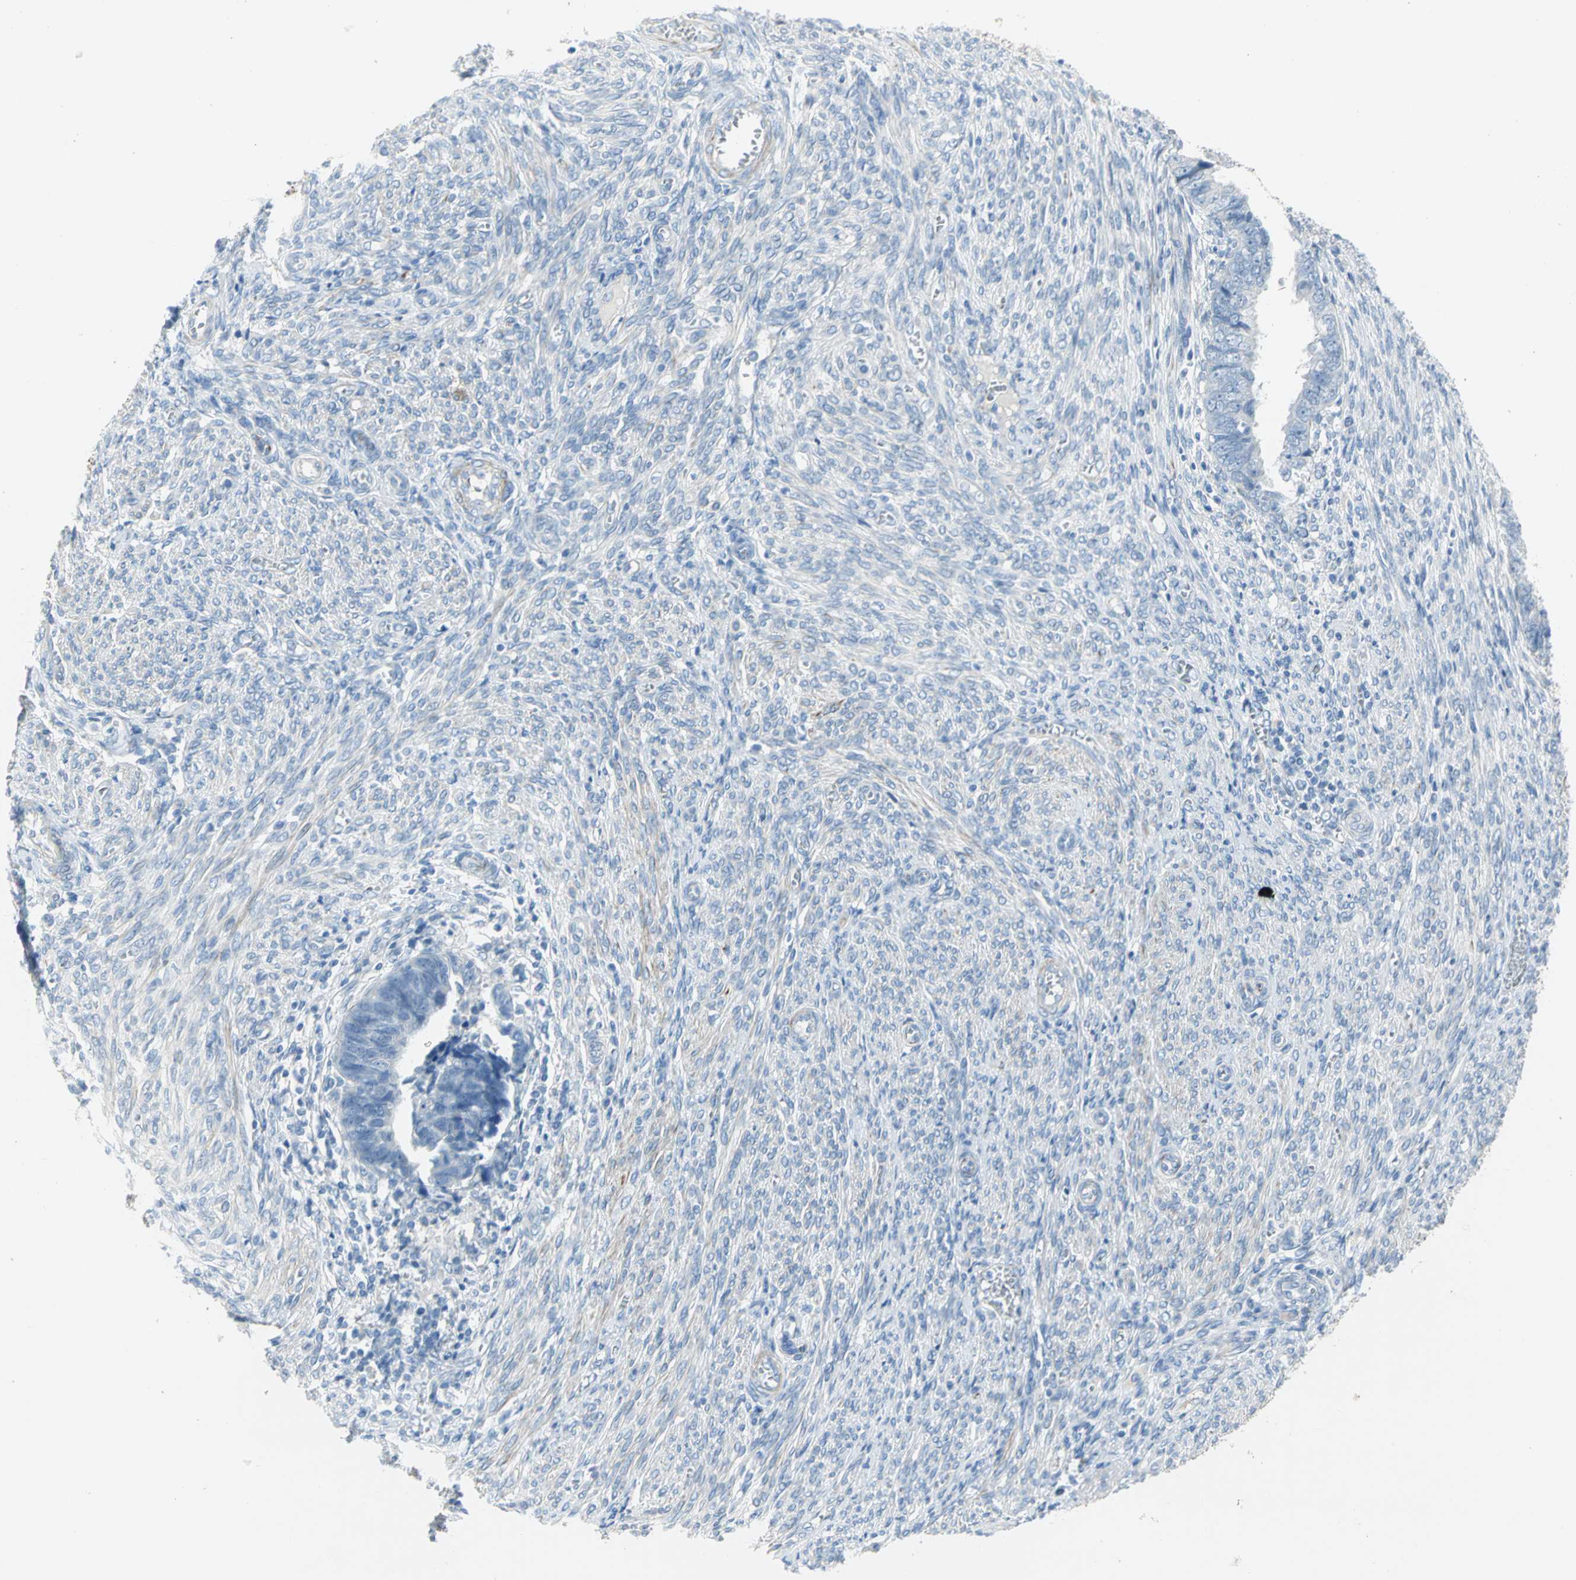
{"staining": {"intensity": "negative", "quantity": "none", "location": "none"}, "tissue": "endometrial cancer", "cell_type": "Tumor cells", "image_type": "cancer", "snomed": [{"axis": "morphology", "description": "Adenocarcinoma, NOS"}, {"axis": "topography", "description": "Endometrium"}], "caption": "High magnification brightfield microscopy of endometrial adenocarcinoma stained with DAB (brown) and counterstained with hematoxylin (blue): tumor cells show no significant expression. Nuclei are stained in blue.", "gene": "ALOX15", "patient": {"sex": "female", "age": 75}}